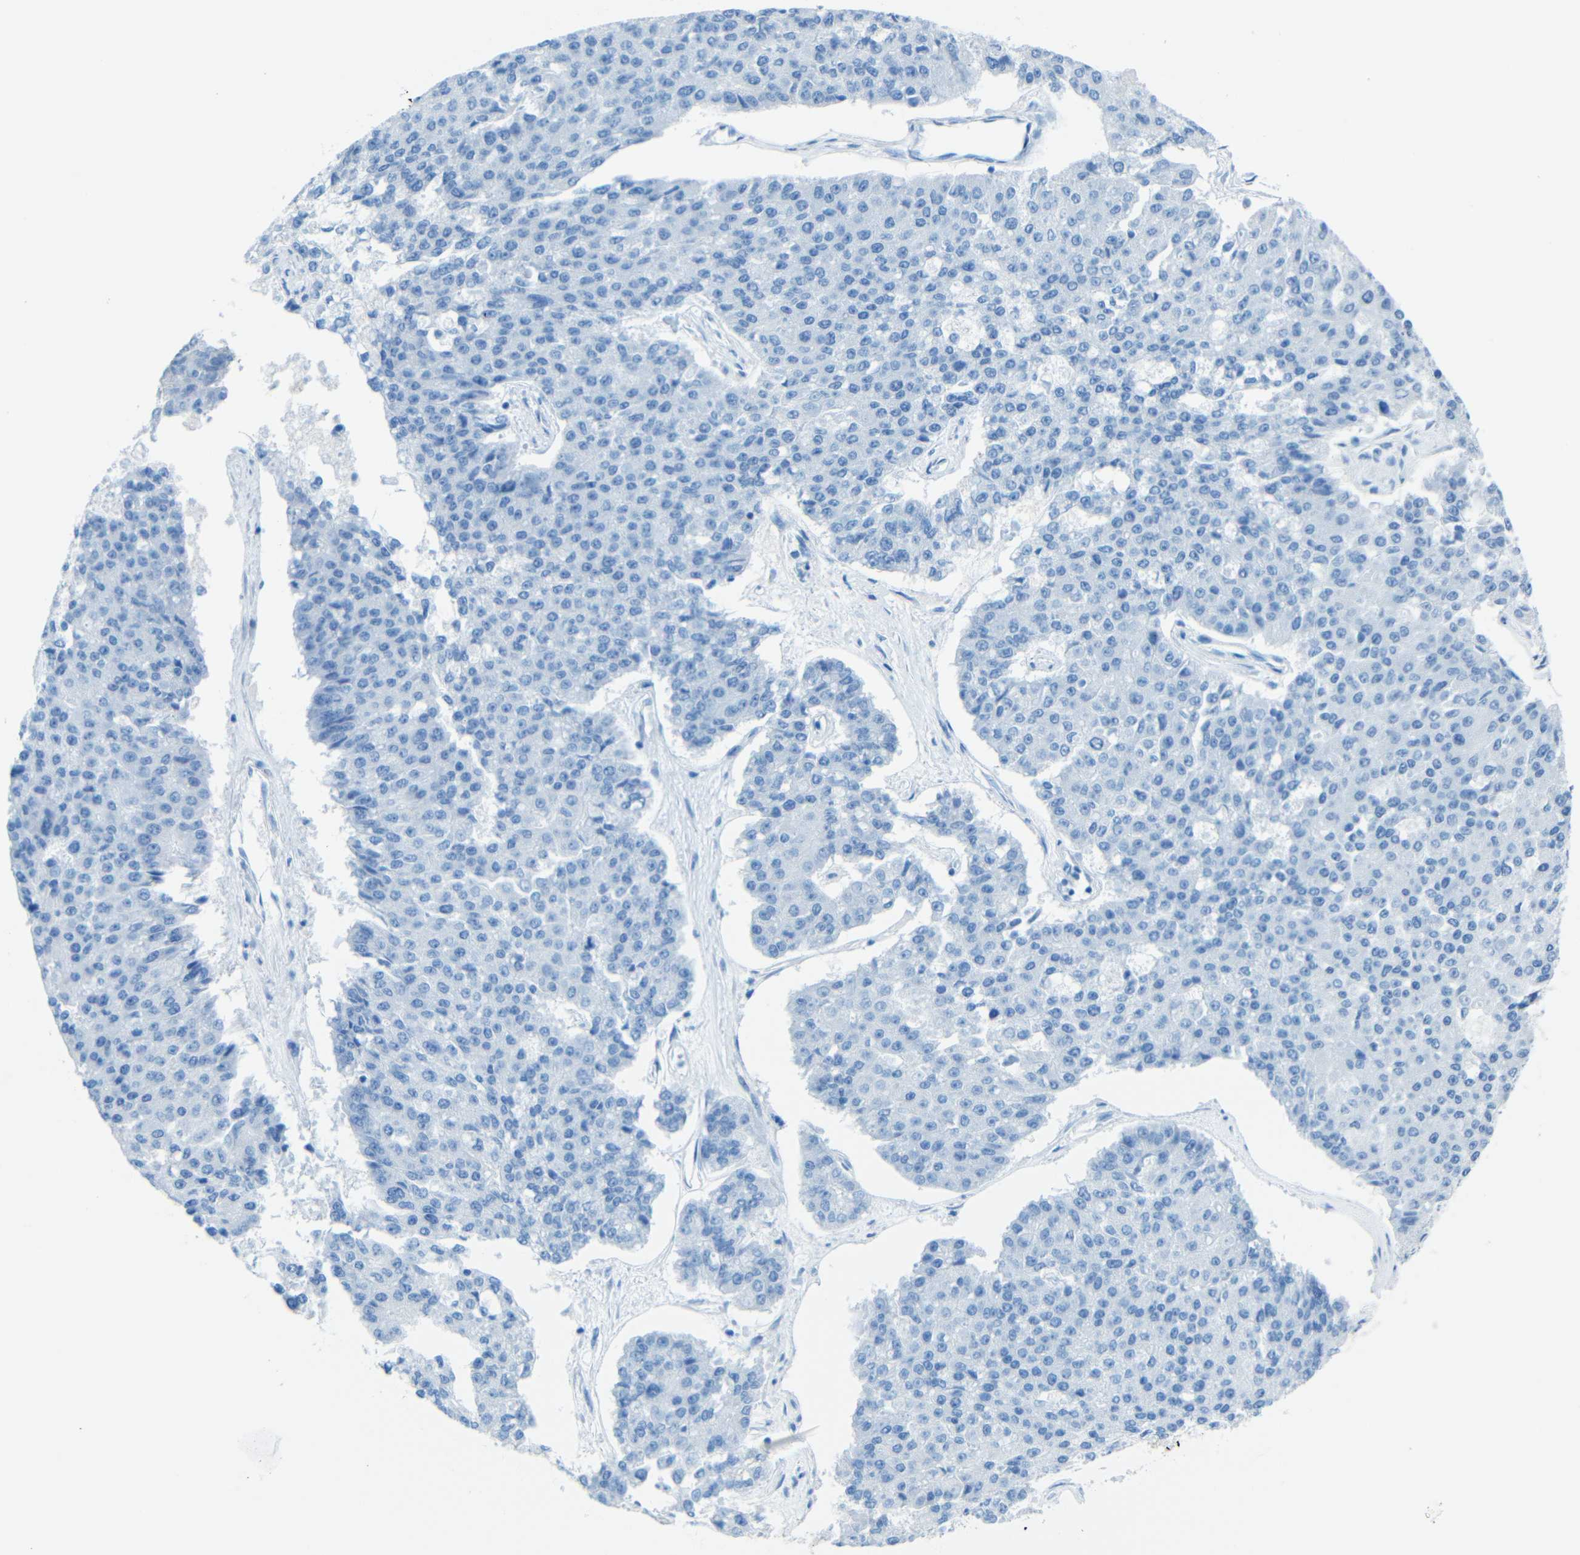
{"staining": {"intensity": "negative", "quantity": "none", "location": "none"}, "tissue": "pancreatic cancer", "cell_type": "Tumor cells", "image_type": "cancer", "snomed": [{"axis": "morphology", "description": "Adenocarcinoma, NOS"}, {"axis": "topography", "description": "Pancreas"}], "caption": "Immunohistochemical staining of pancreatic cancer shows no significant positivity in tumor cells.", "gene": "TUBB4B", "patient": {"sex": "male", "age": 50}}